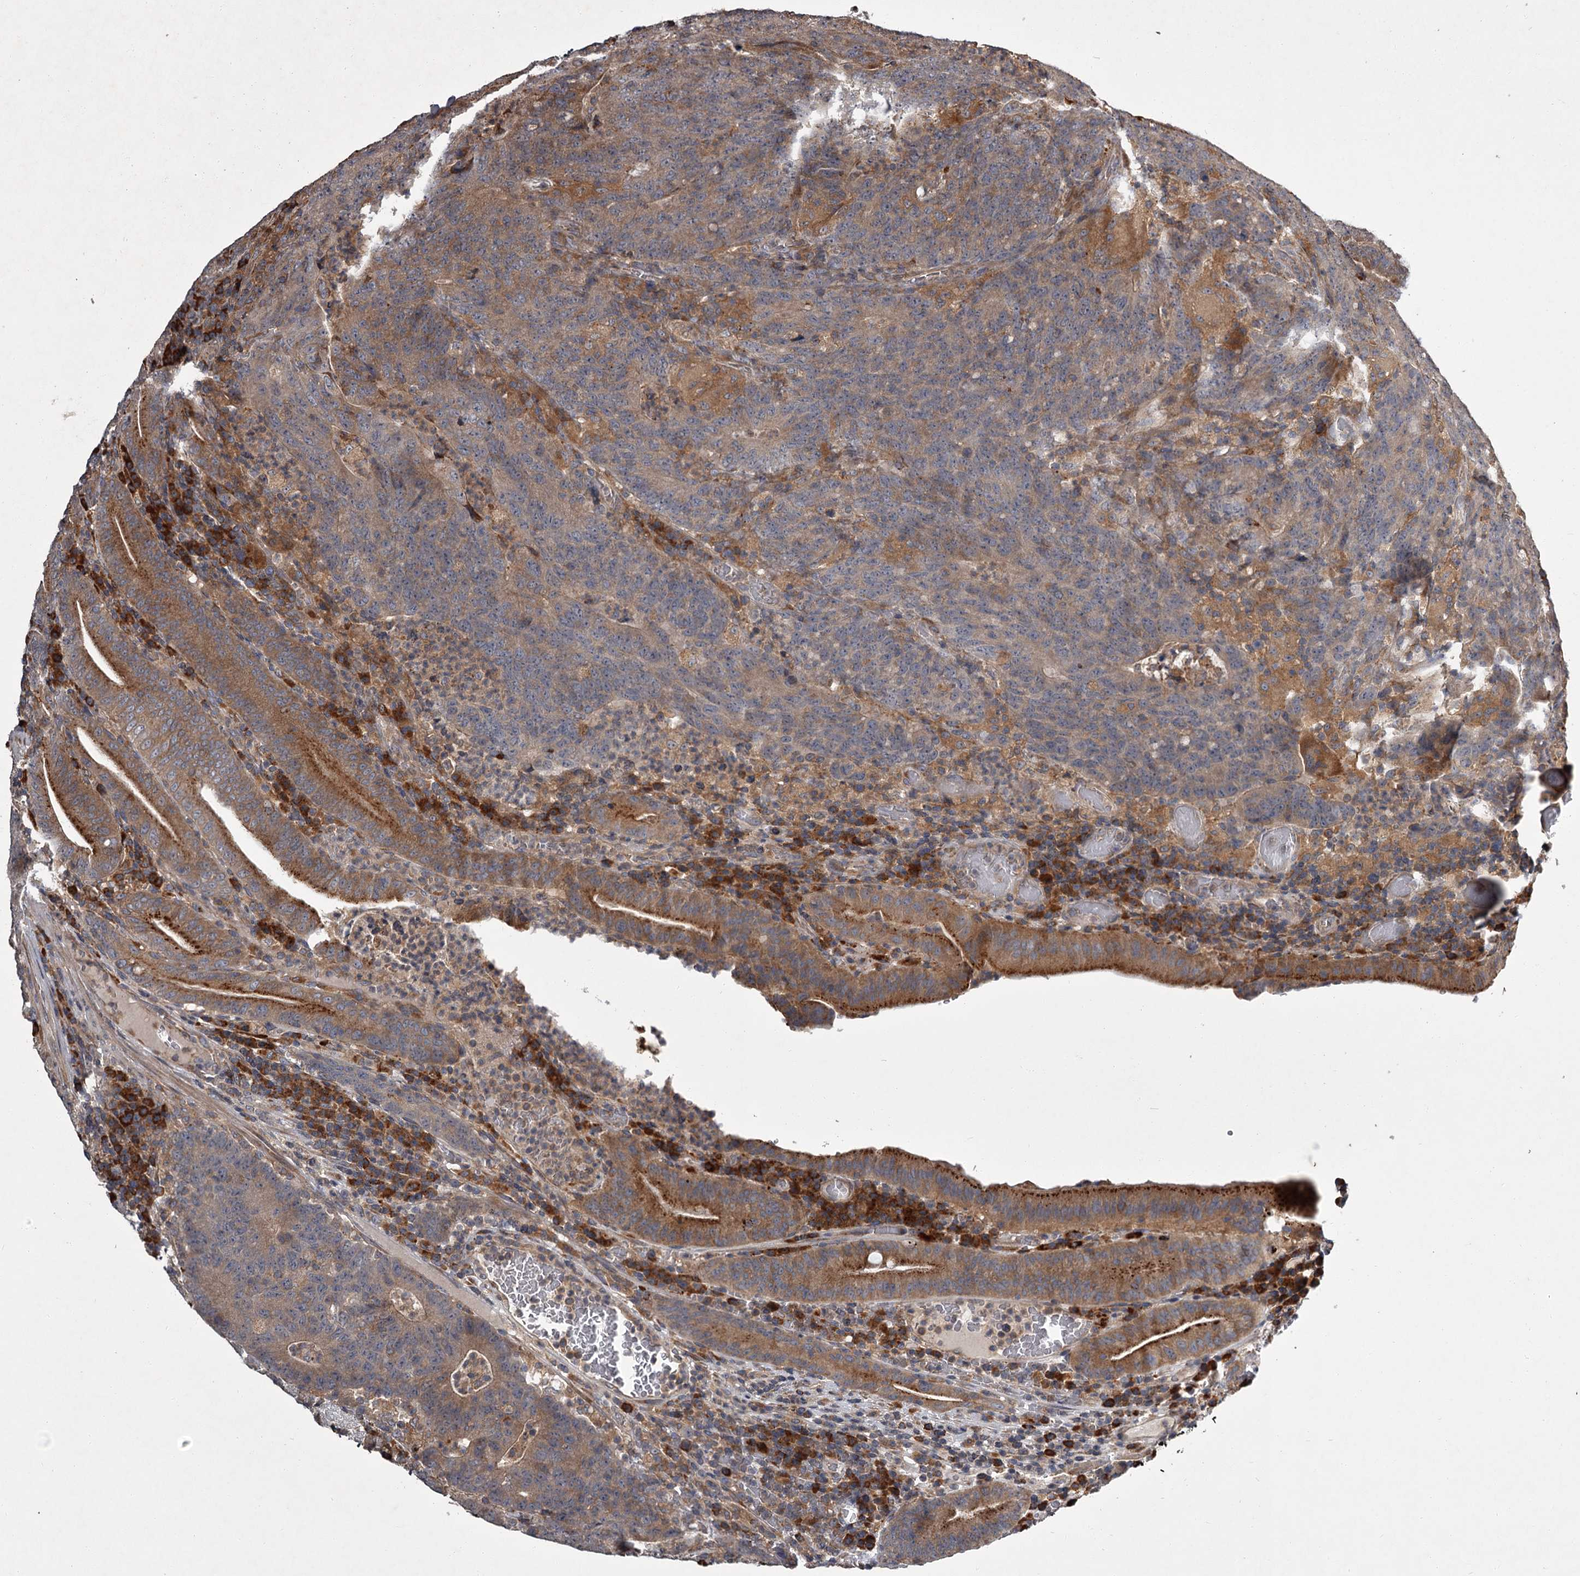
{"staining": {"intensity": "moderate", "quantity": ">75%", "location": "cytoplasmic/membranous"}, "tissue": "colorectal cancer", "cell_type": "Tumor cells", "image_type": "cancer", "snomed": [{"axis": "morphology", "description": "Normal tissue, NOS"}, {"axis": "morphology", "description": "Adenocarcinoma, NOS"}, {"axis": "topography", "description": "Colon"}], "caption": "Moderate cytoplasmic/membranous protein expression is identified in approximately >75% of tumor cells in colorectal cancer.", "gene": "UNC93B1", "patient": {"sex": "female", "age": 75}}